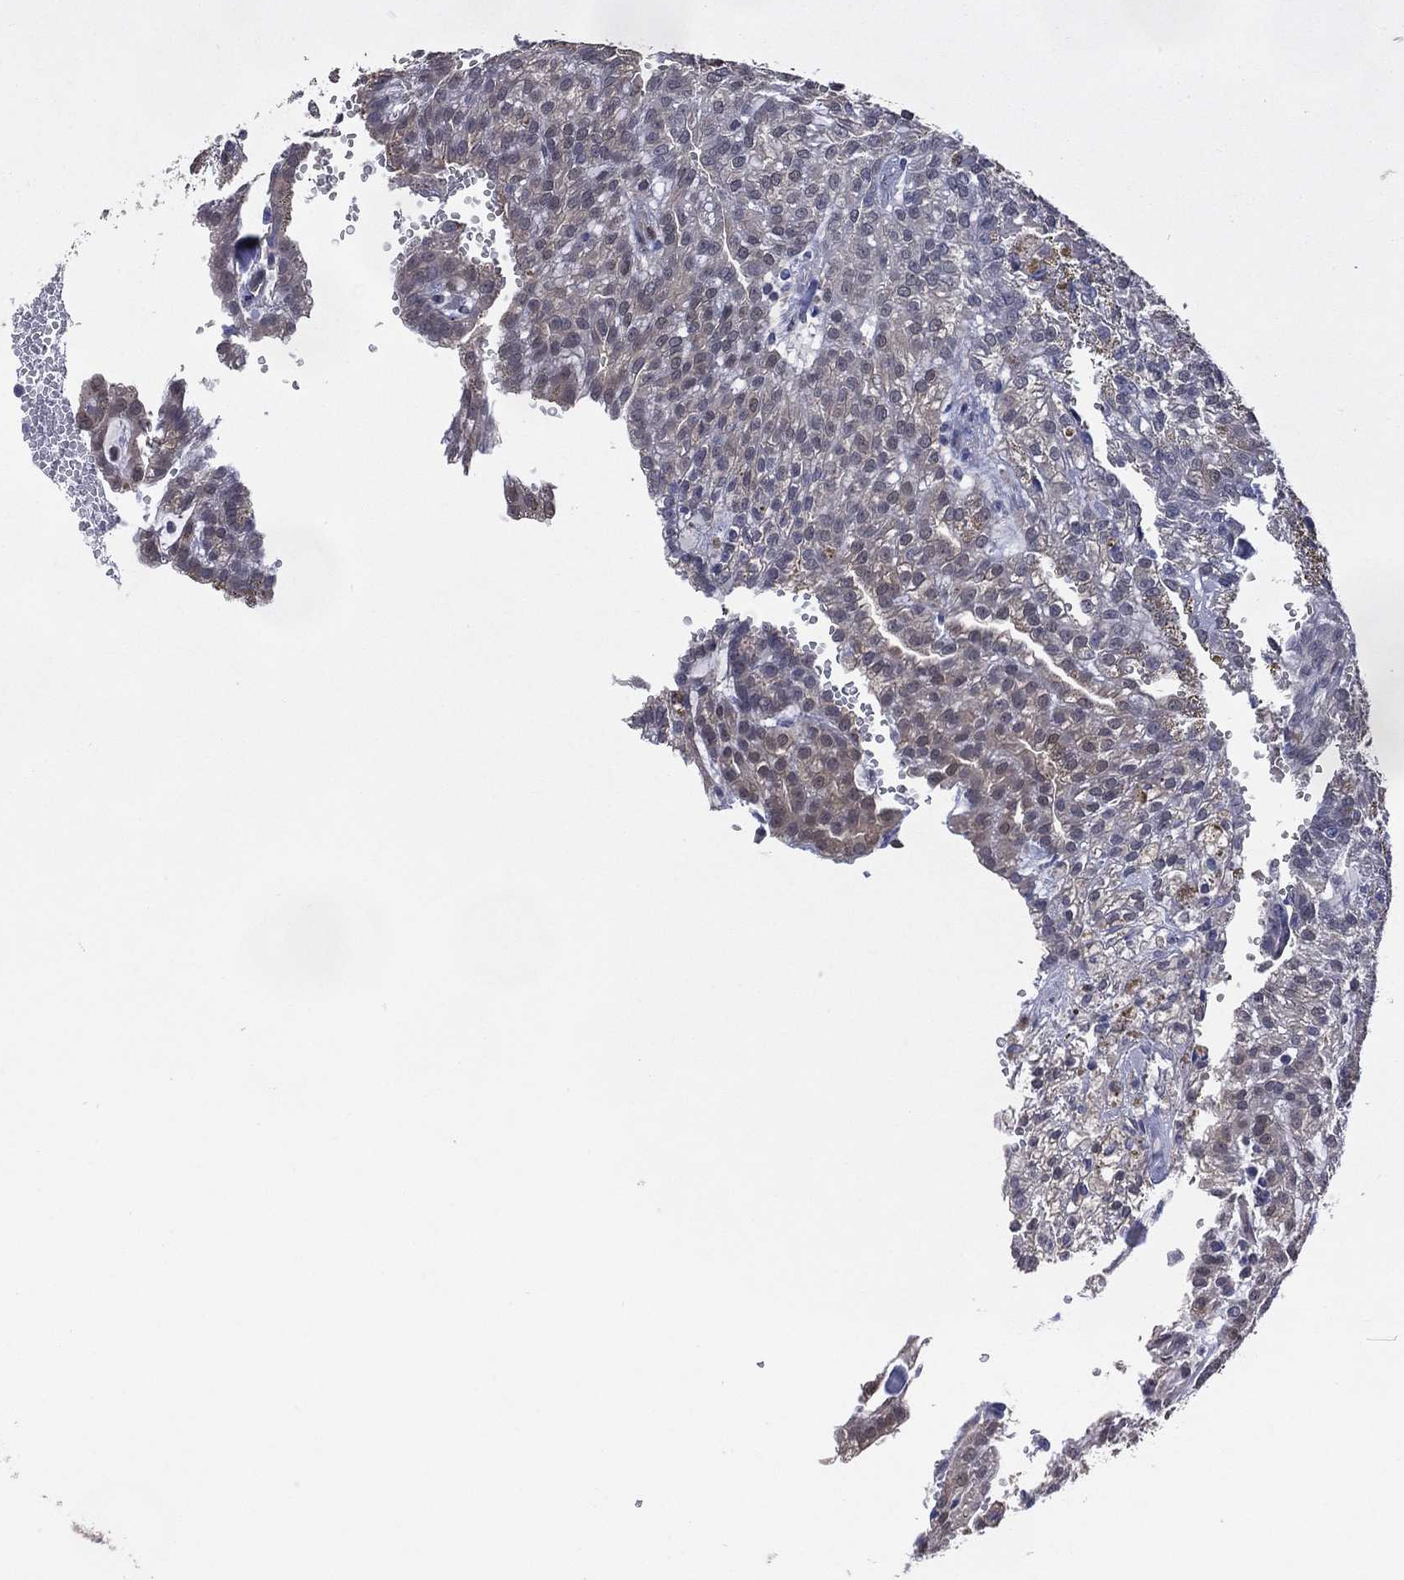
{"staining": {"intensity": "negative", "quantity": "none", "location": "none"}, "tissue": "renal cancer", "cell_type": "Tumor cells", "image_type": "cancer", "snomed": [{"axis": "morphology", "description": "Adenocarcinoma, NOS"}, {"axis": "topography", "description": "Kidney"}], "caption": "DAB (3,3'-diaminobenzidine) immunohistochemical staining of adenocarcinoma (renal) exhibits no significant staining in tumor cells. The staining was performed using DAB (3,3'-diaminobenzidine) to visualize the protein expression in brown, while the nuclei were stained in blue with hematoxylin (Magnification: 20x).", "gene": "AK1", "patient": {"sex": "male", "age": 63}}